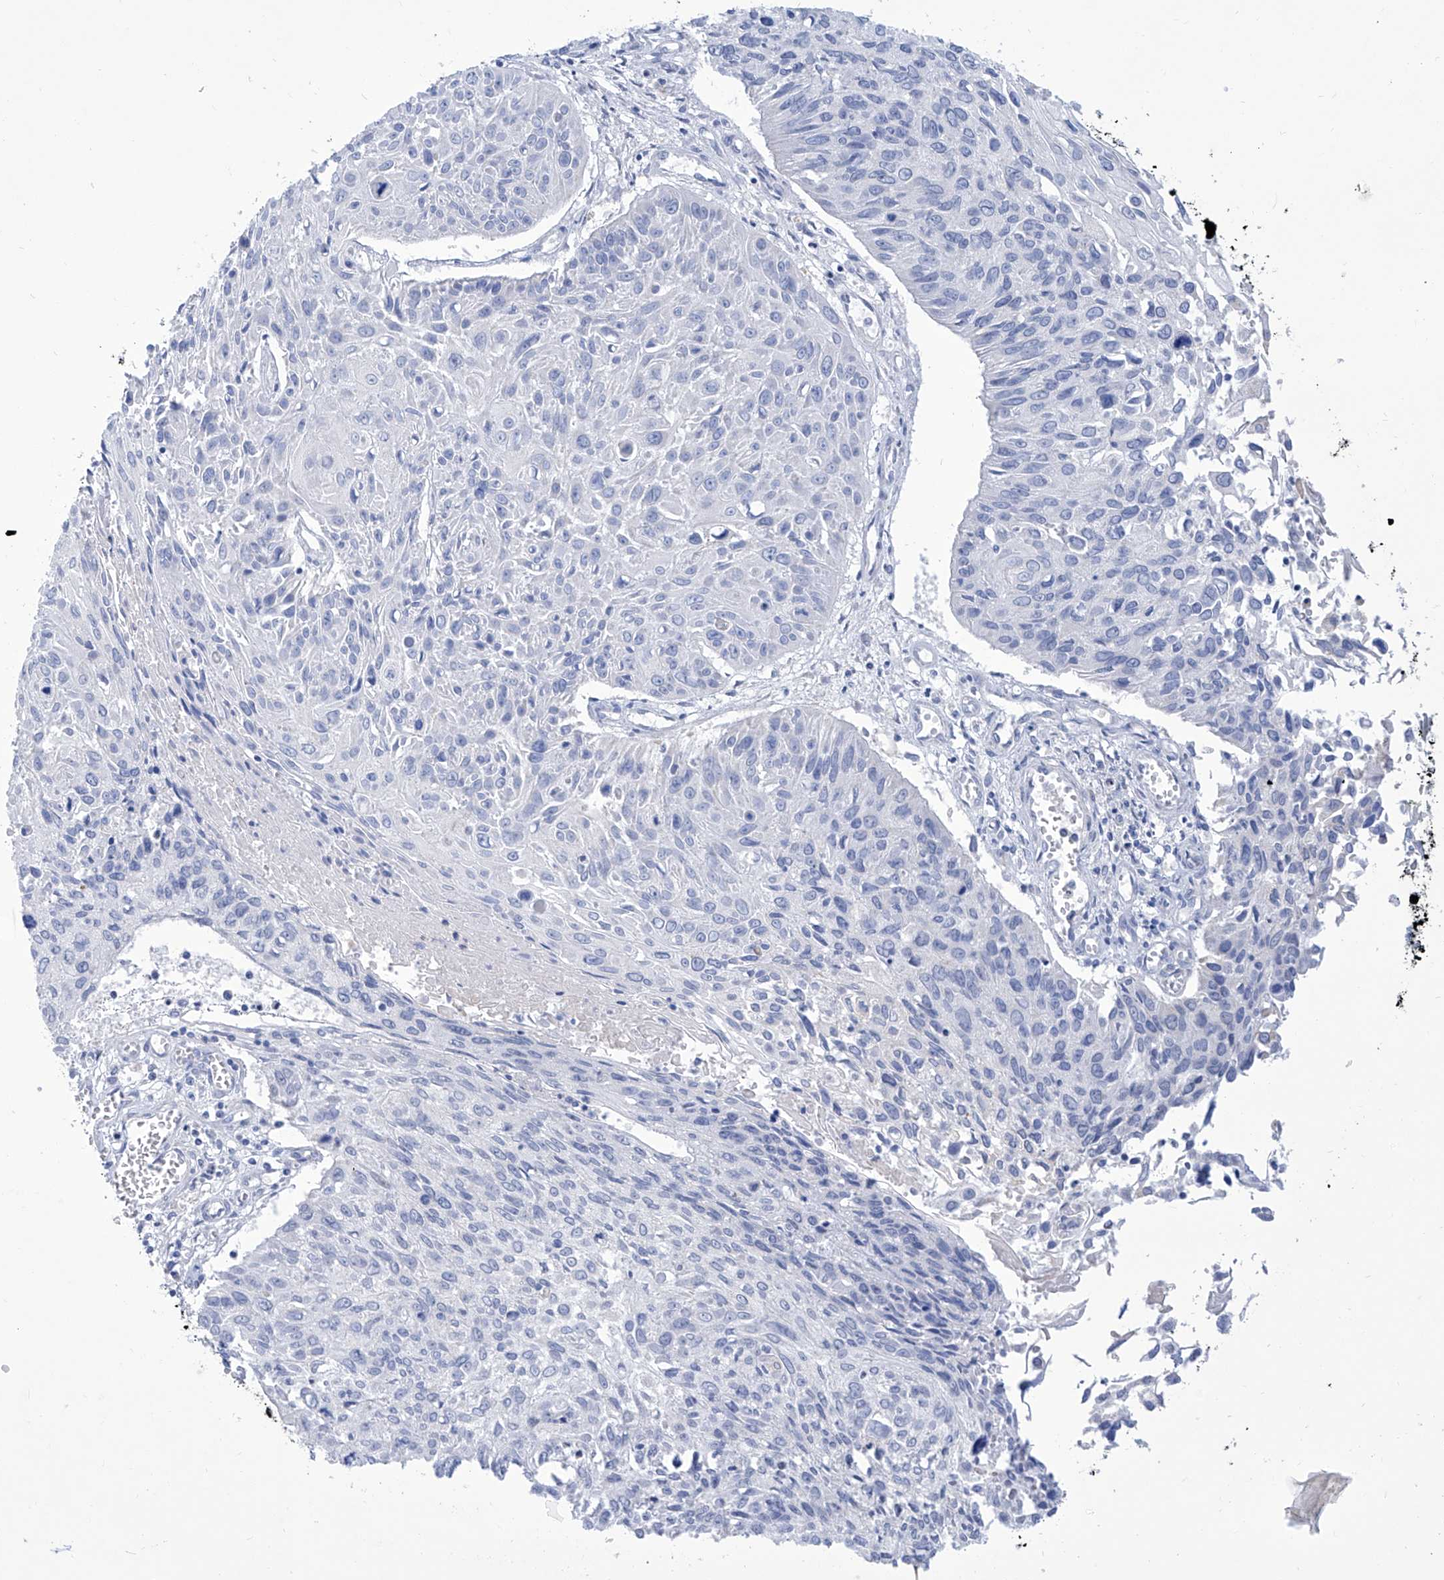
{"staining": {"intensity": "negative", "quantity": "none", "location": "none"}, "tissue": "cervical cancer", "cell_type": "Tumor cells", "image_type": "cancer", "snomed": [{"axis": "morphology", "description": "Squamous cell carcinoma, NOS"}, {"axis": "topography", "description": "Cervix"}], "caption": "IHC image of human cervical cancer (squamous cell carcinoma) stained for a protein (brown), which exhibits no expression in tumor cells. (Stains: DAB (3,3'-diaminobenzidine) IHC with hematoxylin counter stain, Microscopy: brightfield microscopy at high magnification).", "gene": "ALDH6A1", "patient": {"sex": "female", "age": 51}}